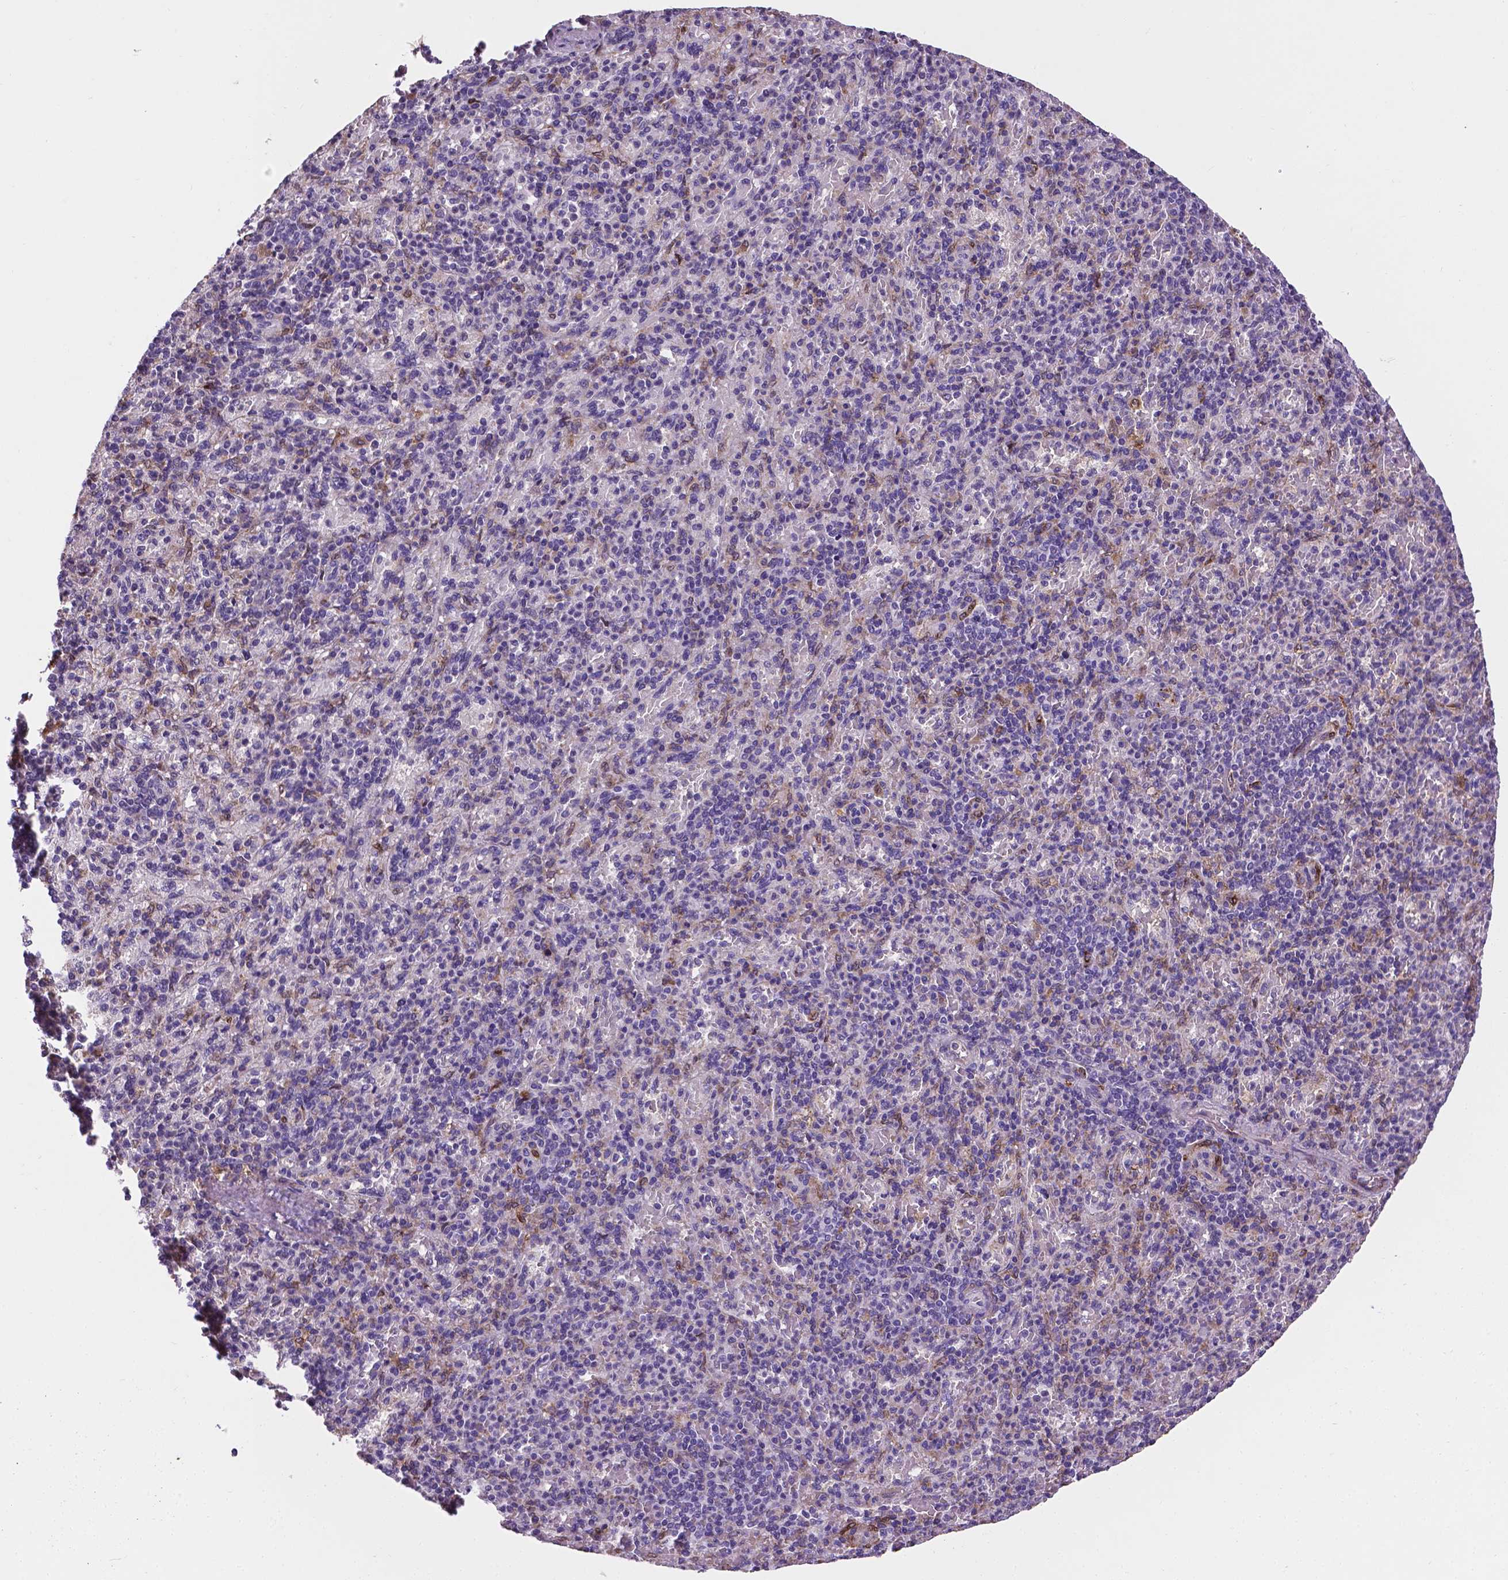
{"staining": {"intensity": "negative", "quantity": "none", "location": "none"}, "tissue": "spleen", "cell_type": "Cells in red pulp", "image_type": "normal", "snomed": [{"axis": "morphology", "description": "Normal tissue, NOS"}, {"axis": "topography", "description": "Spleen"}], "caption": "The IHC photomicrograph has no significant positivity in cells in red pulp of spleen. (Brightfield microscopy of DAB immunohistochemistry (IHC) at high magnification).", "gene": "APOE", "patient": {"sex": "female", "age": 74}}